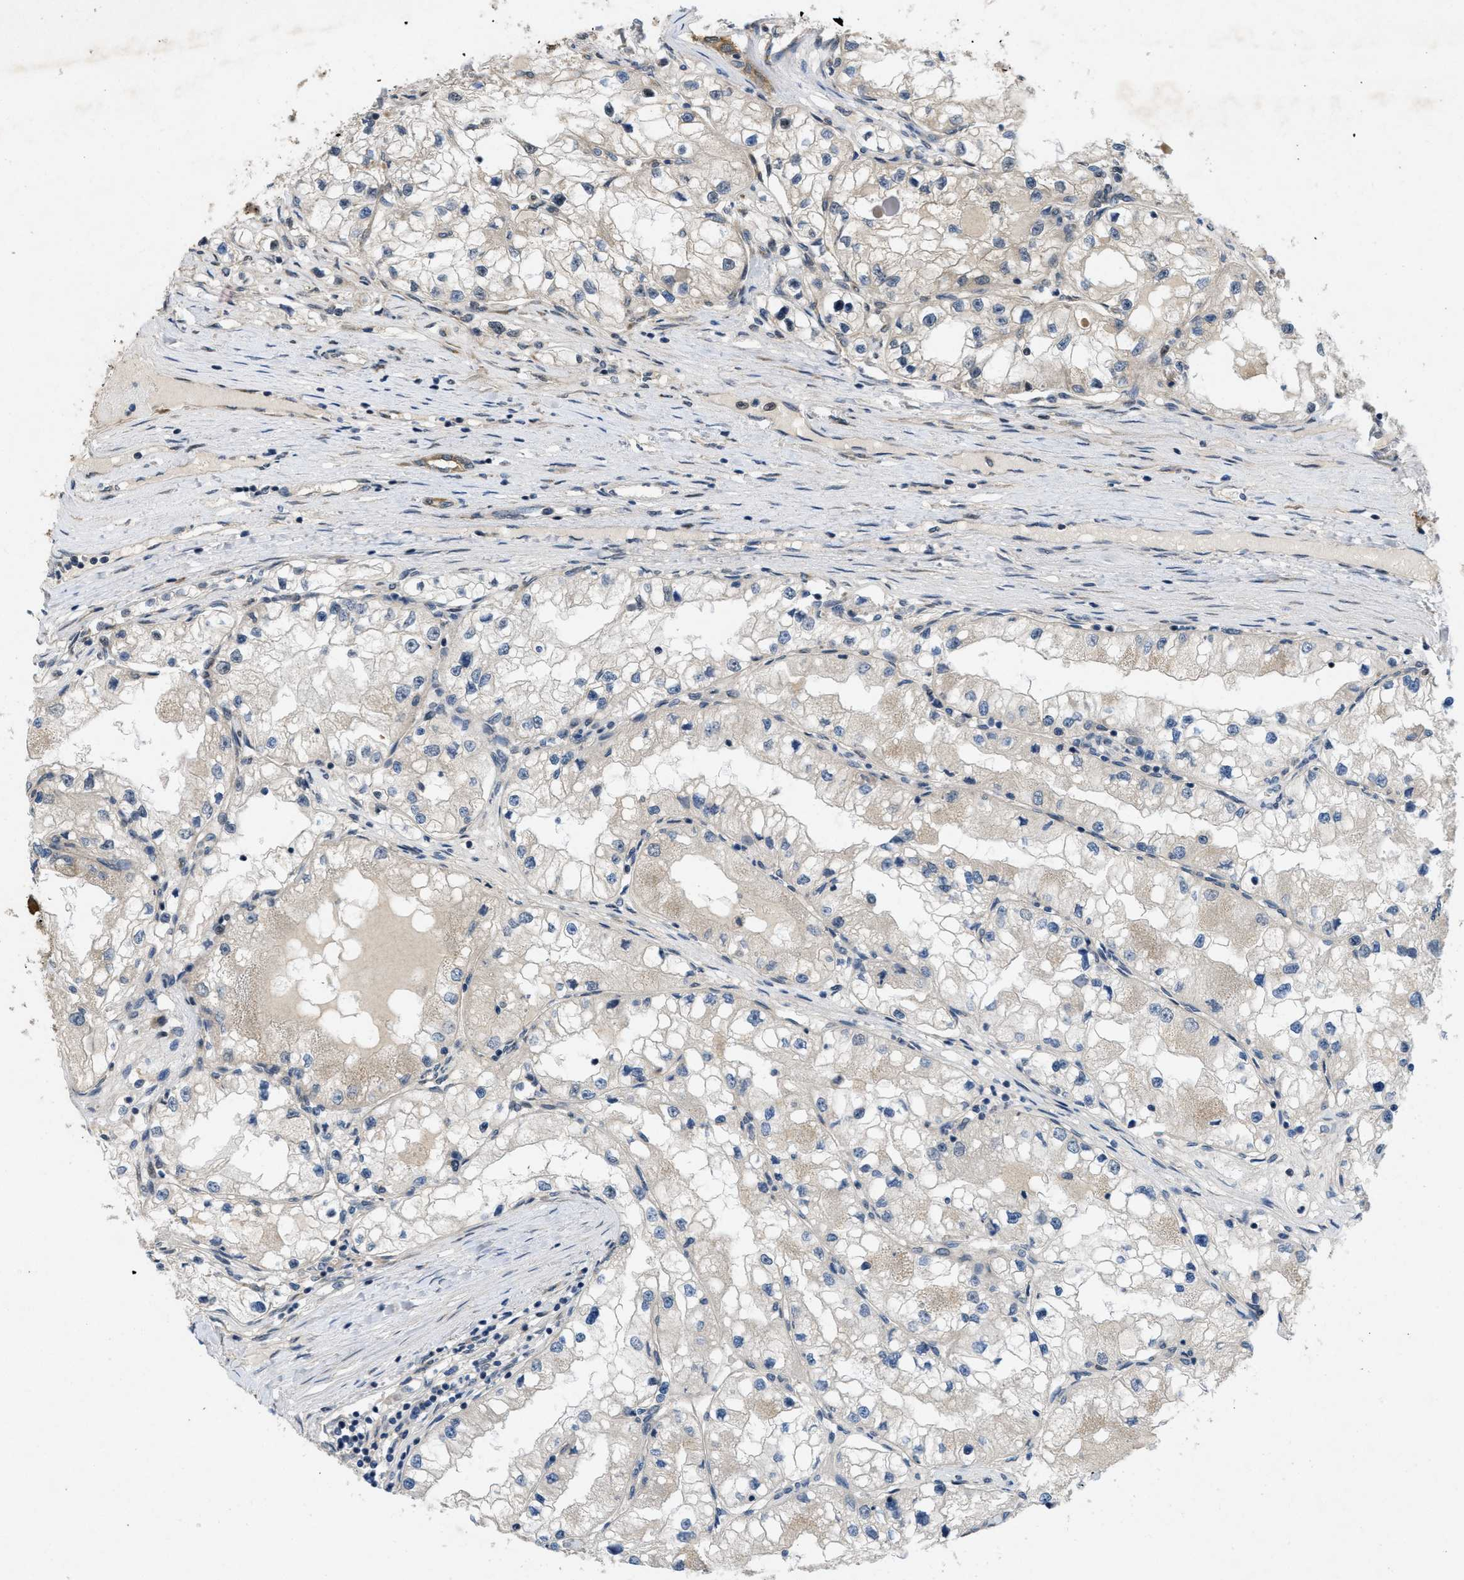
{"staining": {"intensity": "negative", "quantity": "none", "location": "none"}, "tissue": "renal cancer", "cell_type": "Tumor cells", "image_type": "cancer", "snomed": [{"axis": "morphology", "description": "Adenocarcinoma, NOS"}, {"axis": "topography", "description": "Kidney"}], "caption": "Tumor cells show no significant protein expression in renal cancer (adenocarcinoma).", "gene": "IFNLR1", "patient": {"sex": "male", "age": 68}}